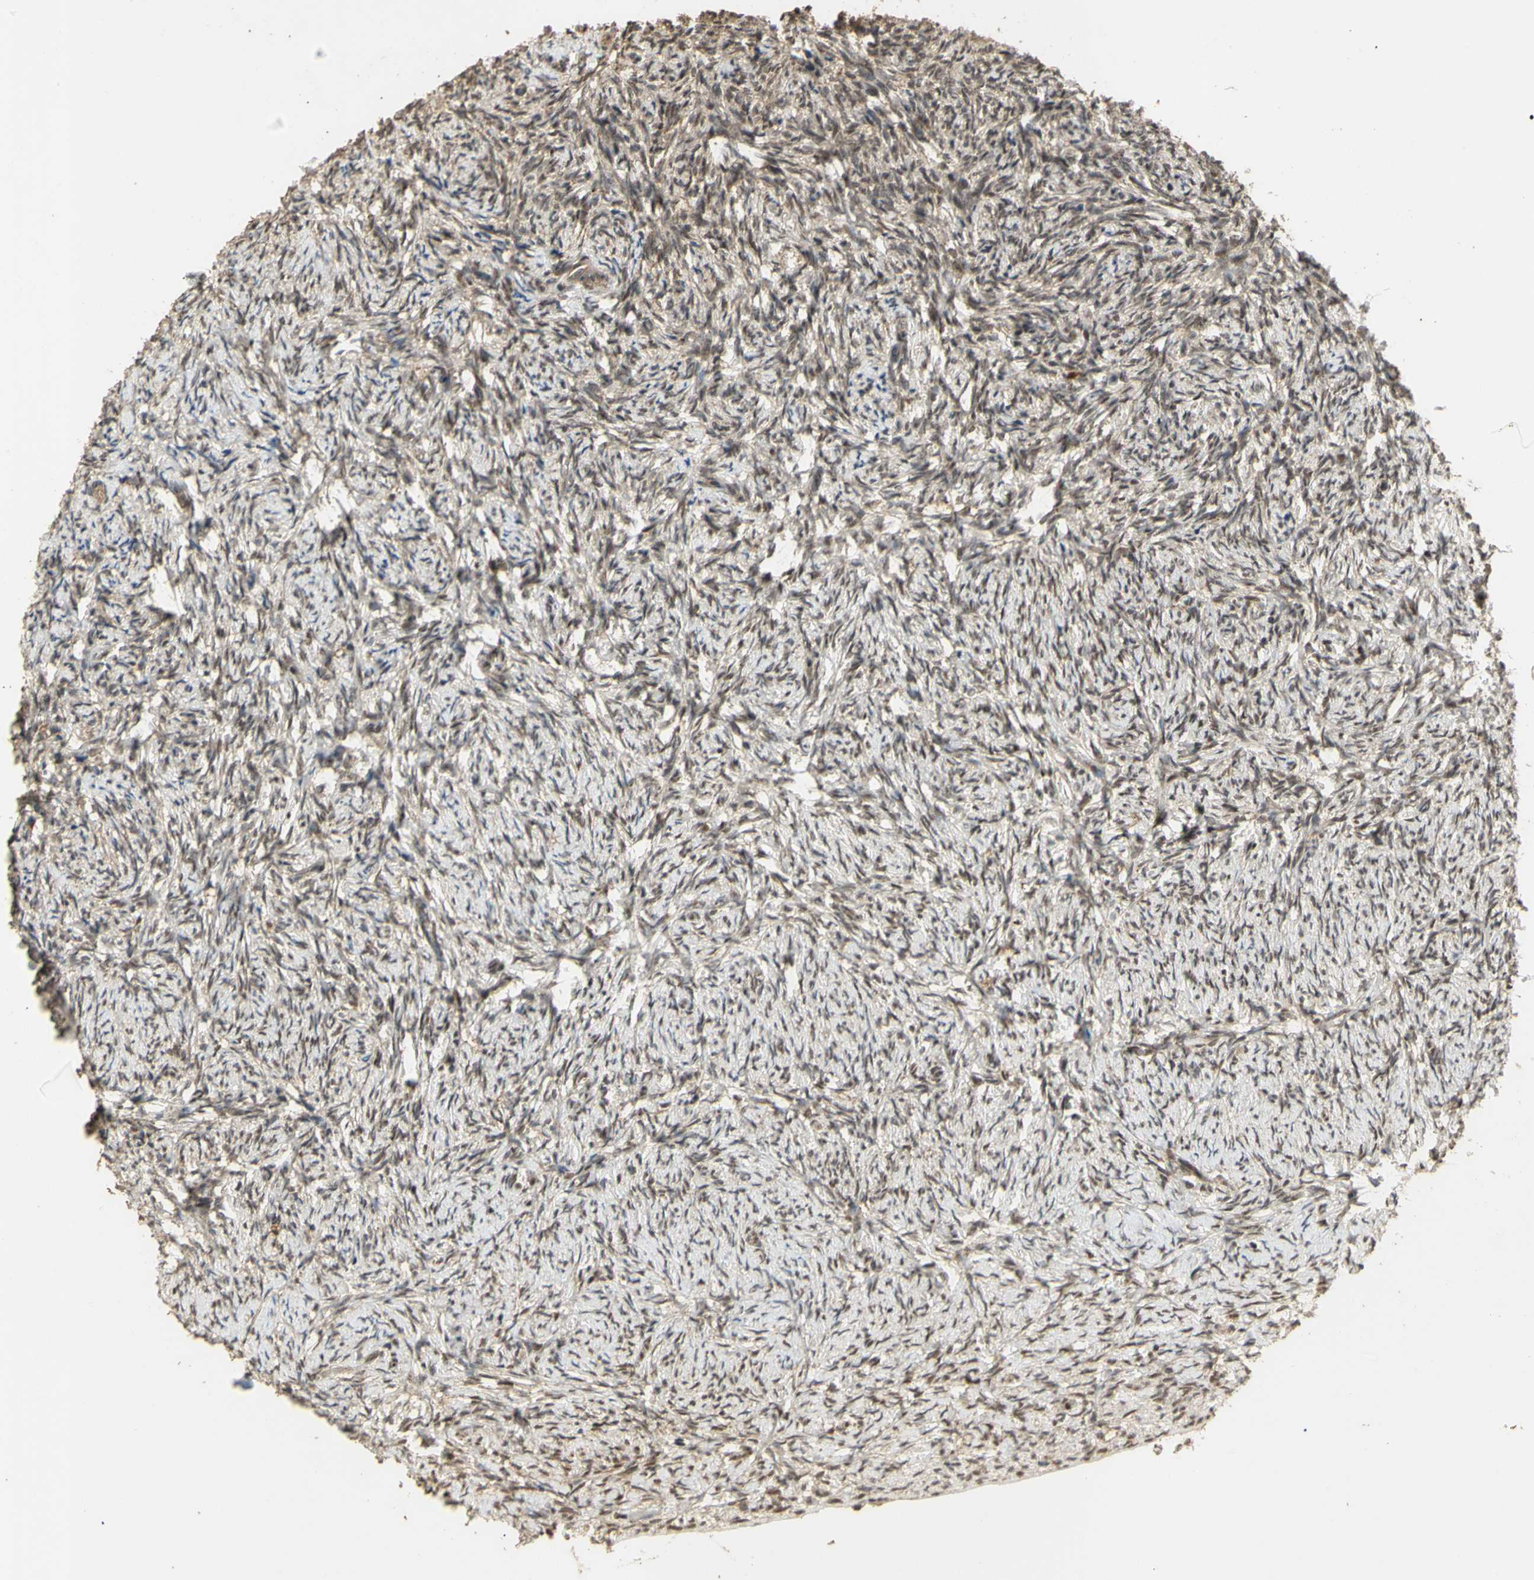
{"staining": {"intensity": "strong", "quantity": ">75%", "location": "nuclear"}, "tissue": "ovary", "cell_type": "Follicle cells", "image_type": "normal", "snomed": [{"axis": "morphology", "description": "Normal tissue, NOS"}, {"axis": "topography", "description": "Ovary"}], "caption": "About >75% of follicle cells in normal ovary reveal strong nuclear protein positivity as visualized by brown immunohistochemical staining.", "gene": "GTF2E2", "patient": {"sex": "female", "age": 60}}